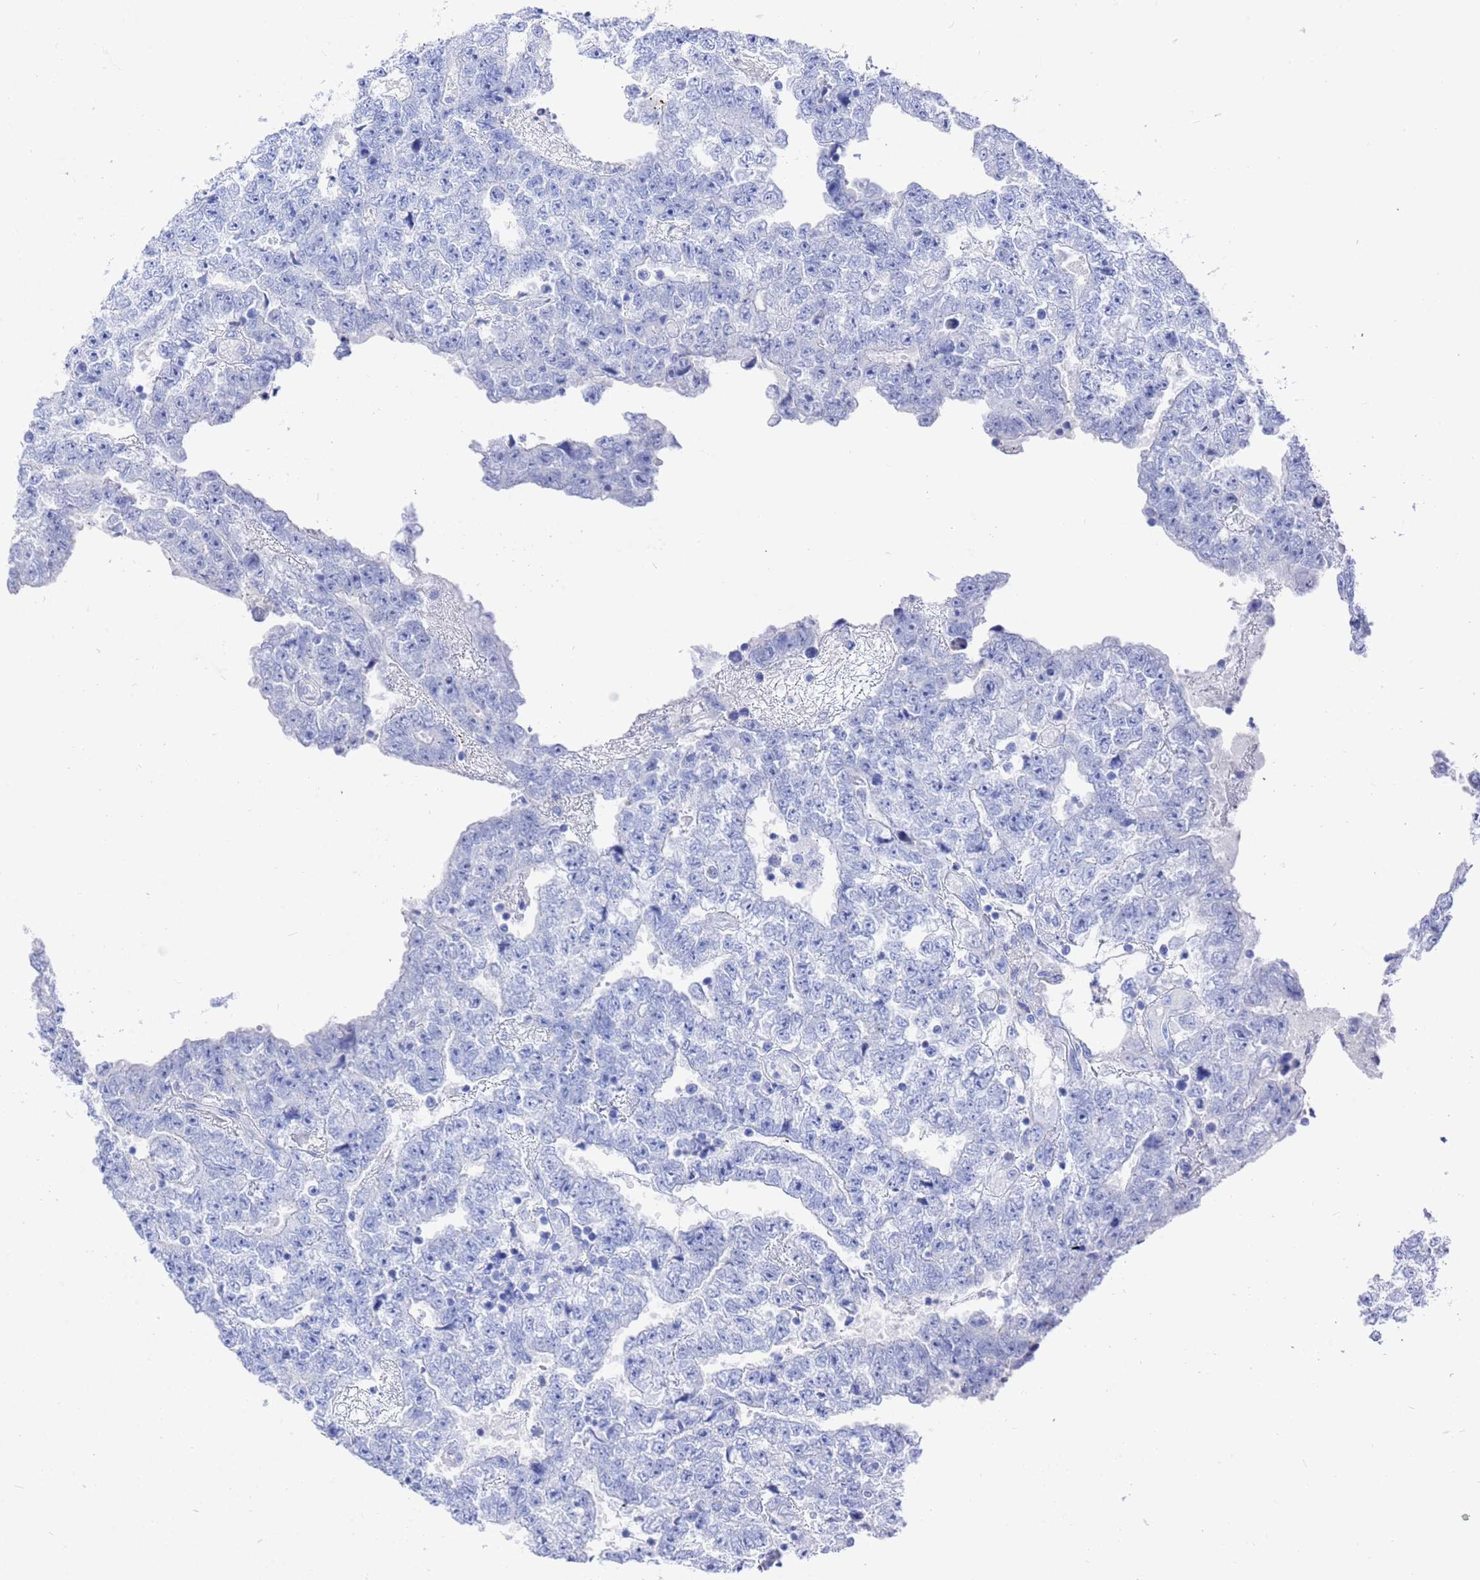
{"staining": {"intensity": "negative", "quantity": "none", "location": "none"}, "tissue": "testis cancer", "cell_type": "Tumor cells", "image_type": "cancer", "snomed": [{"axis": "morphology", "description": "Carcinoma, Embryonal, NOS"}, {"axis": "topography", "description": "Testis"}], "caption": "This histopathology image is of testis cancer stained with IHC to label a protein in brown with the nuclei are counter-stained blue. There is no positivity in tumor cells.", "gene": "GGT1", "patient": {"sex": "male", "age": 25}}